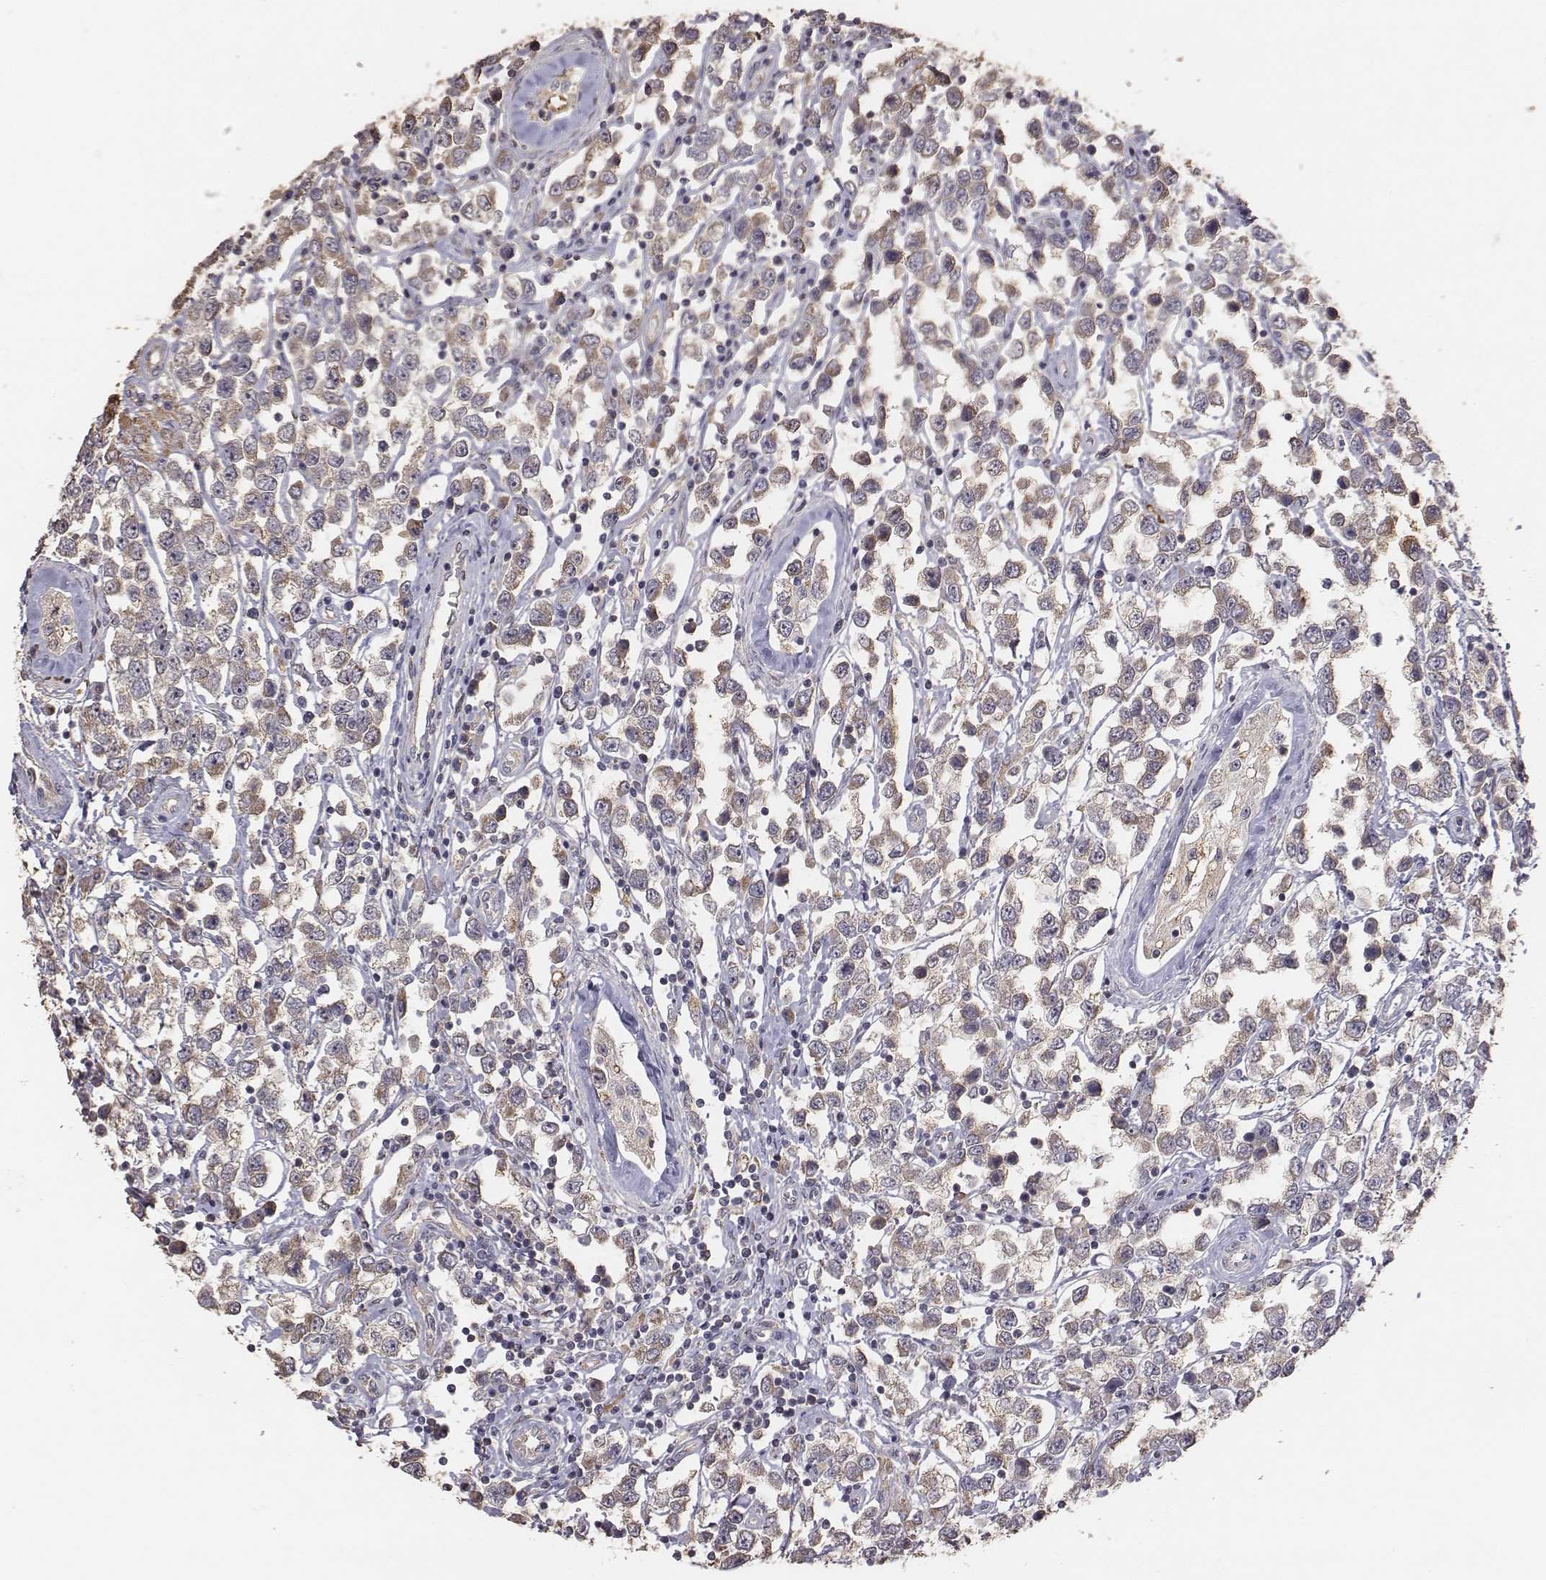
{"staining": {"intensity": "weak", "quantity": ">75%", "location": "cytoplasmic/membranous"}, "tissue": "testis cancer", "cell_type": "Tumor cells", "image_type": "cancer", "snomed": [{"axis": "morphology", "description": "Seminoma, NOS"}, {"axis": "topography", "description": "Testis"}], "caption": "About >75% of tumor cells in human testis cancer show weak cytoplasmic/membranous protein positivity as visualized by brown immunohistochemical staining.", "gene": "AP1B1", "patient": {"sex": "male", "age": 34}}